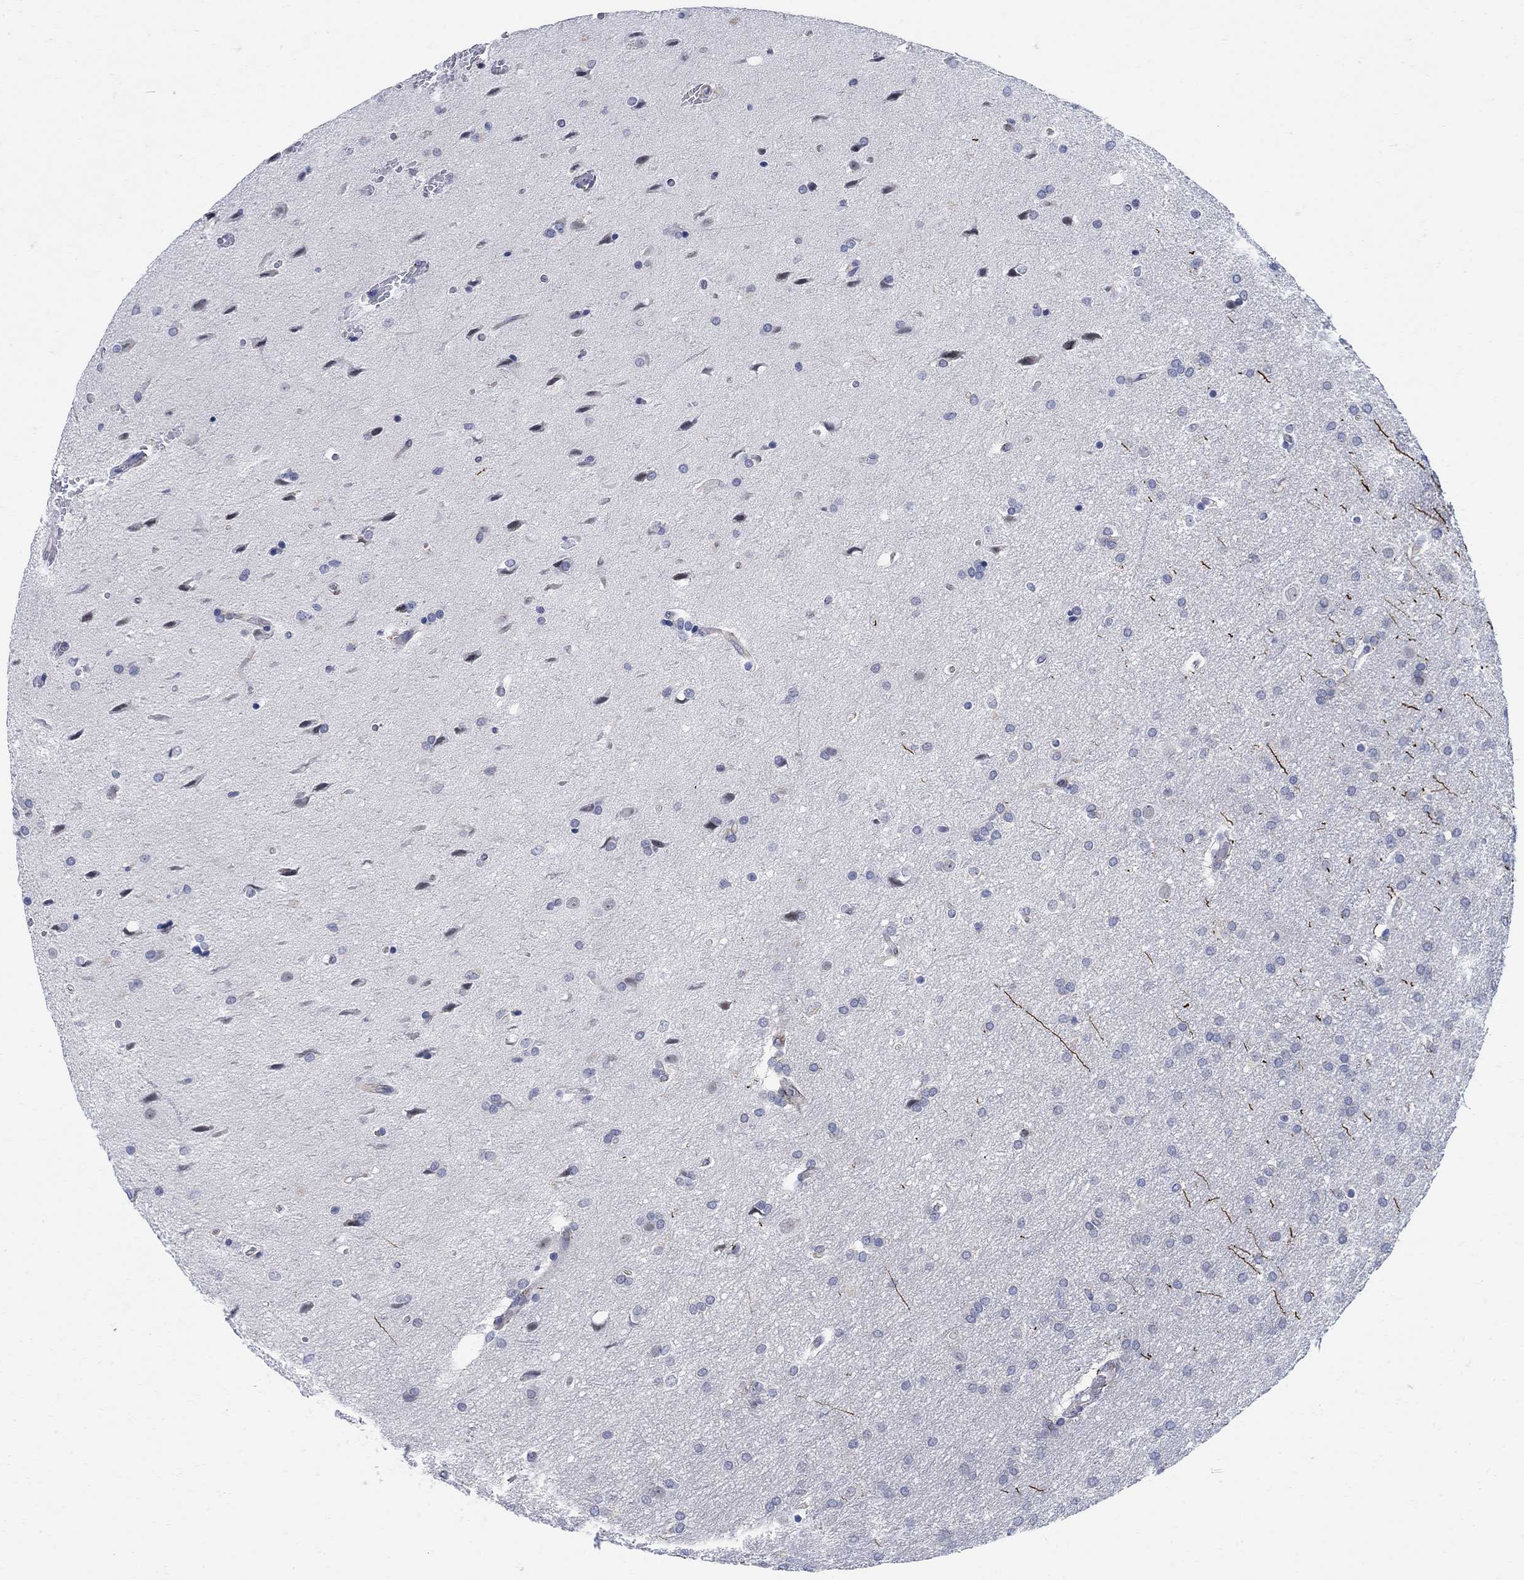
{"staining": {"intensity": "negative", "quantity": "none", "location": "none"}, "tissue": "glioma", "cell_type": "Tumor cells", "image_type": "cancer", "snomed": [{"axis": "morphology", "description": "Glioma, malignant, Low grade"}, {"axis": "topography", "description": "Brain"}], "caption": "Immunohistochemistry of human glioma reveals no positivity in tumor cells.", "gene": "PHF21B", "patient": {"sex": "female", "age": 32}}